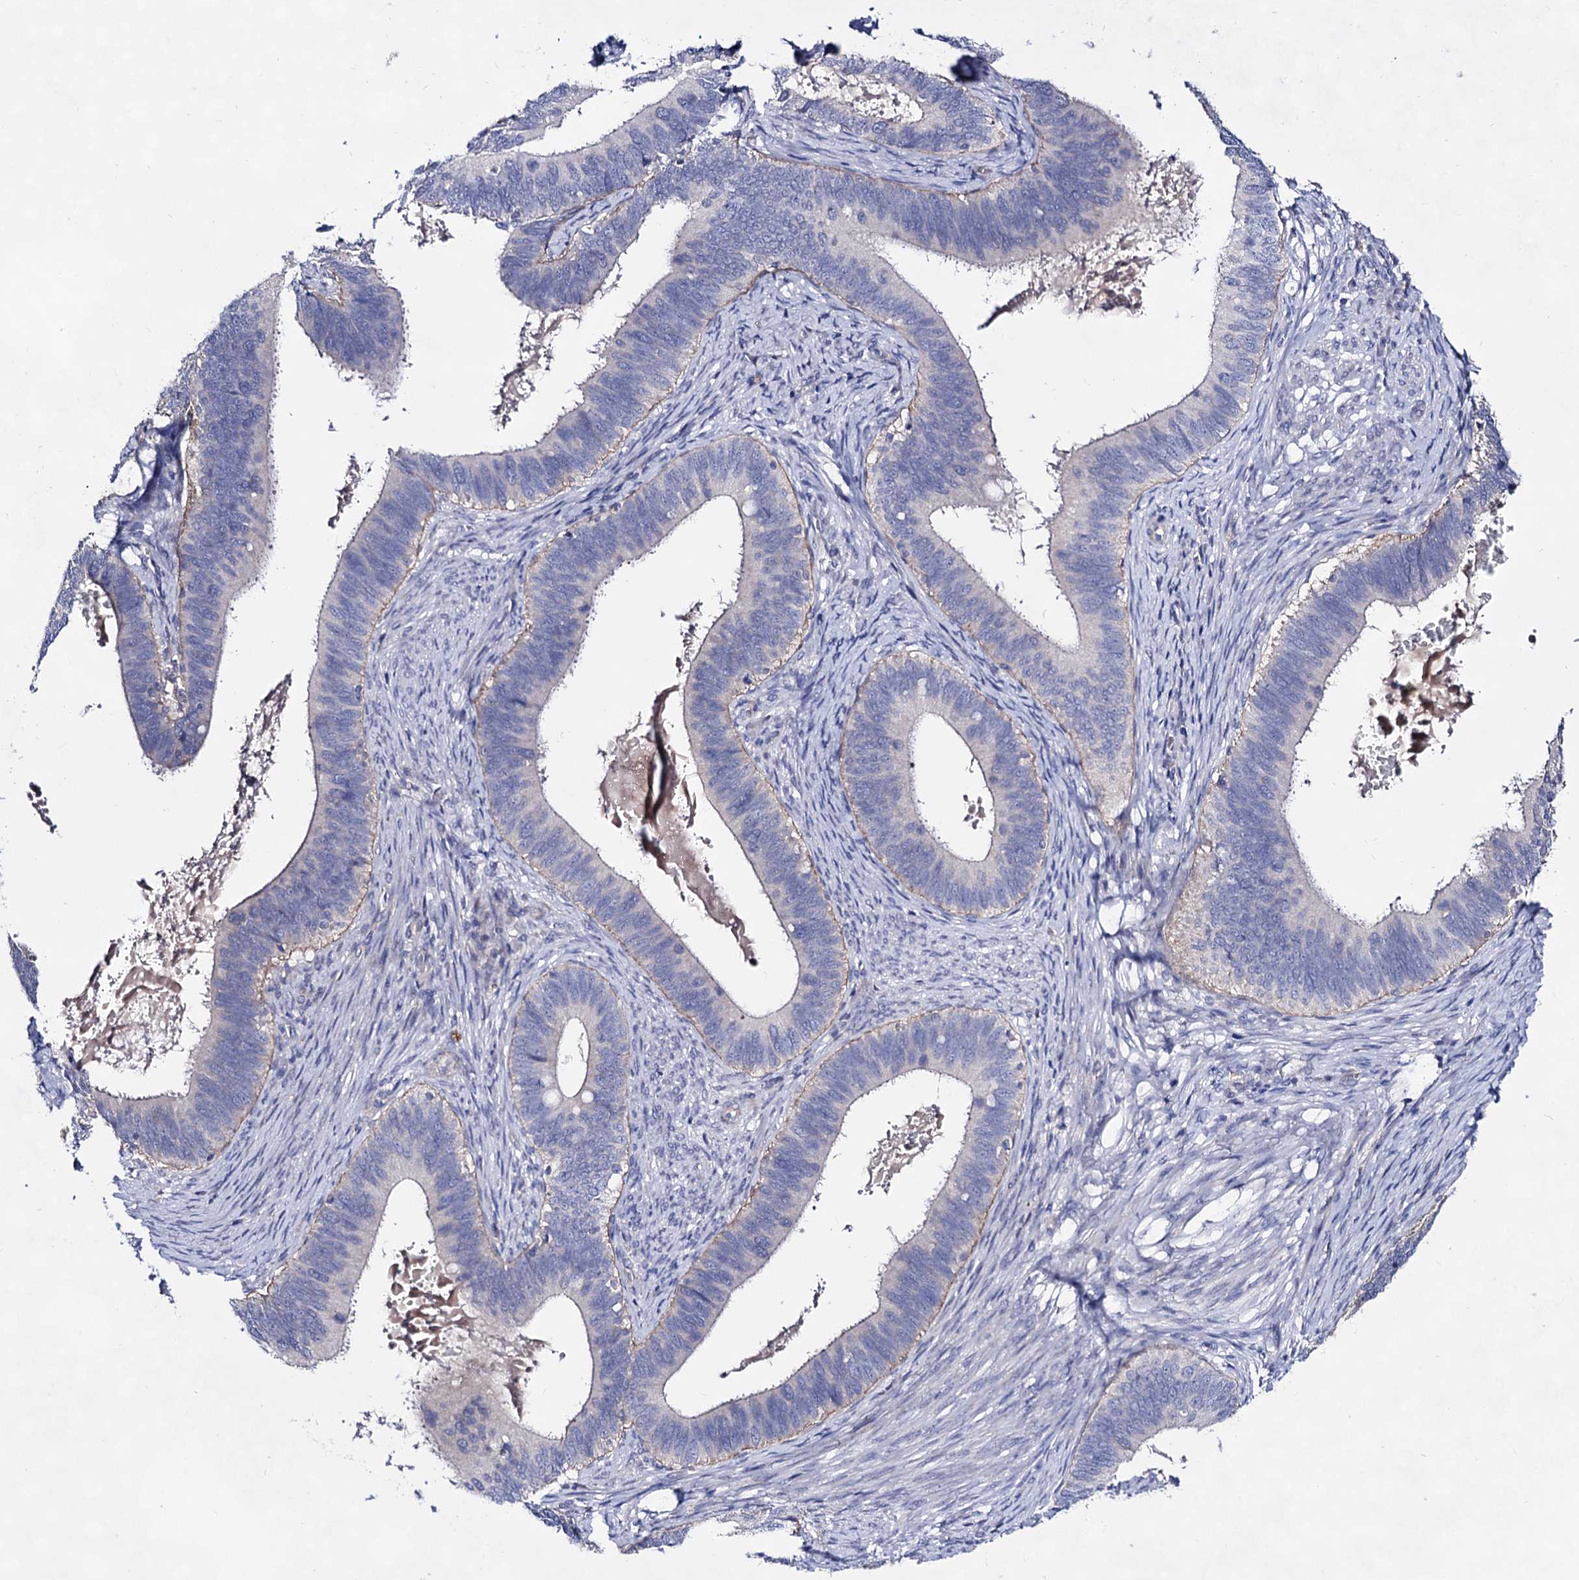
{"staining": {"intensity": "weak", "quantity": "<25%", "location": "cytoplasmic/membranous"}, "tissue": "cervical cancer", "cell_type": "Tumor cells", "image_type": "cancer", "snomed": [{"axis": "morphology", "description": "Adenocarcinoma, NOS"}, {"axis": "topography", "description": "Cervix"}], "caption": "The photomicrograph exhibits no staining of tumor cells in cervical cancer. Nuclei are stained in blue.", "gene": "PLIN1", "patient": {"sex": "female", "age": 42}}